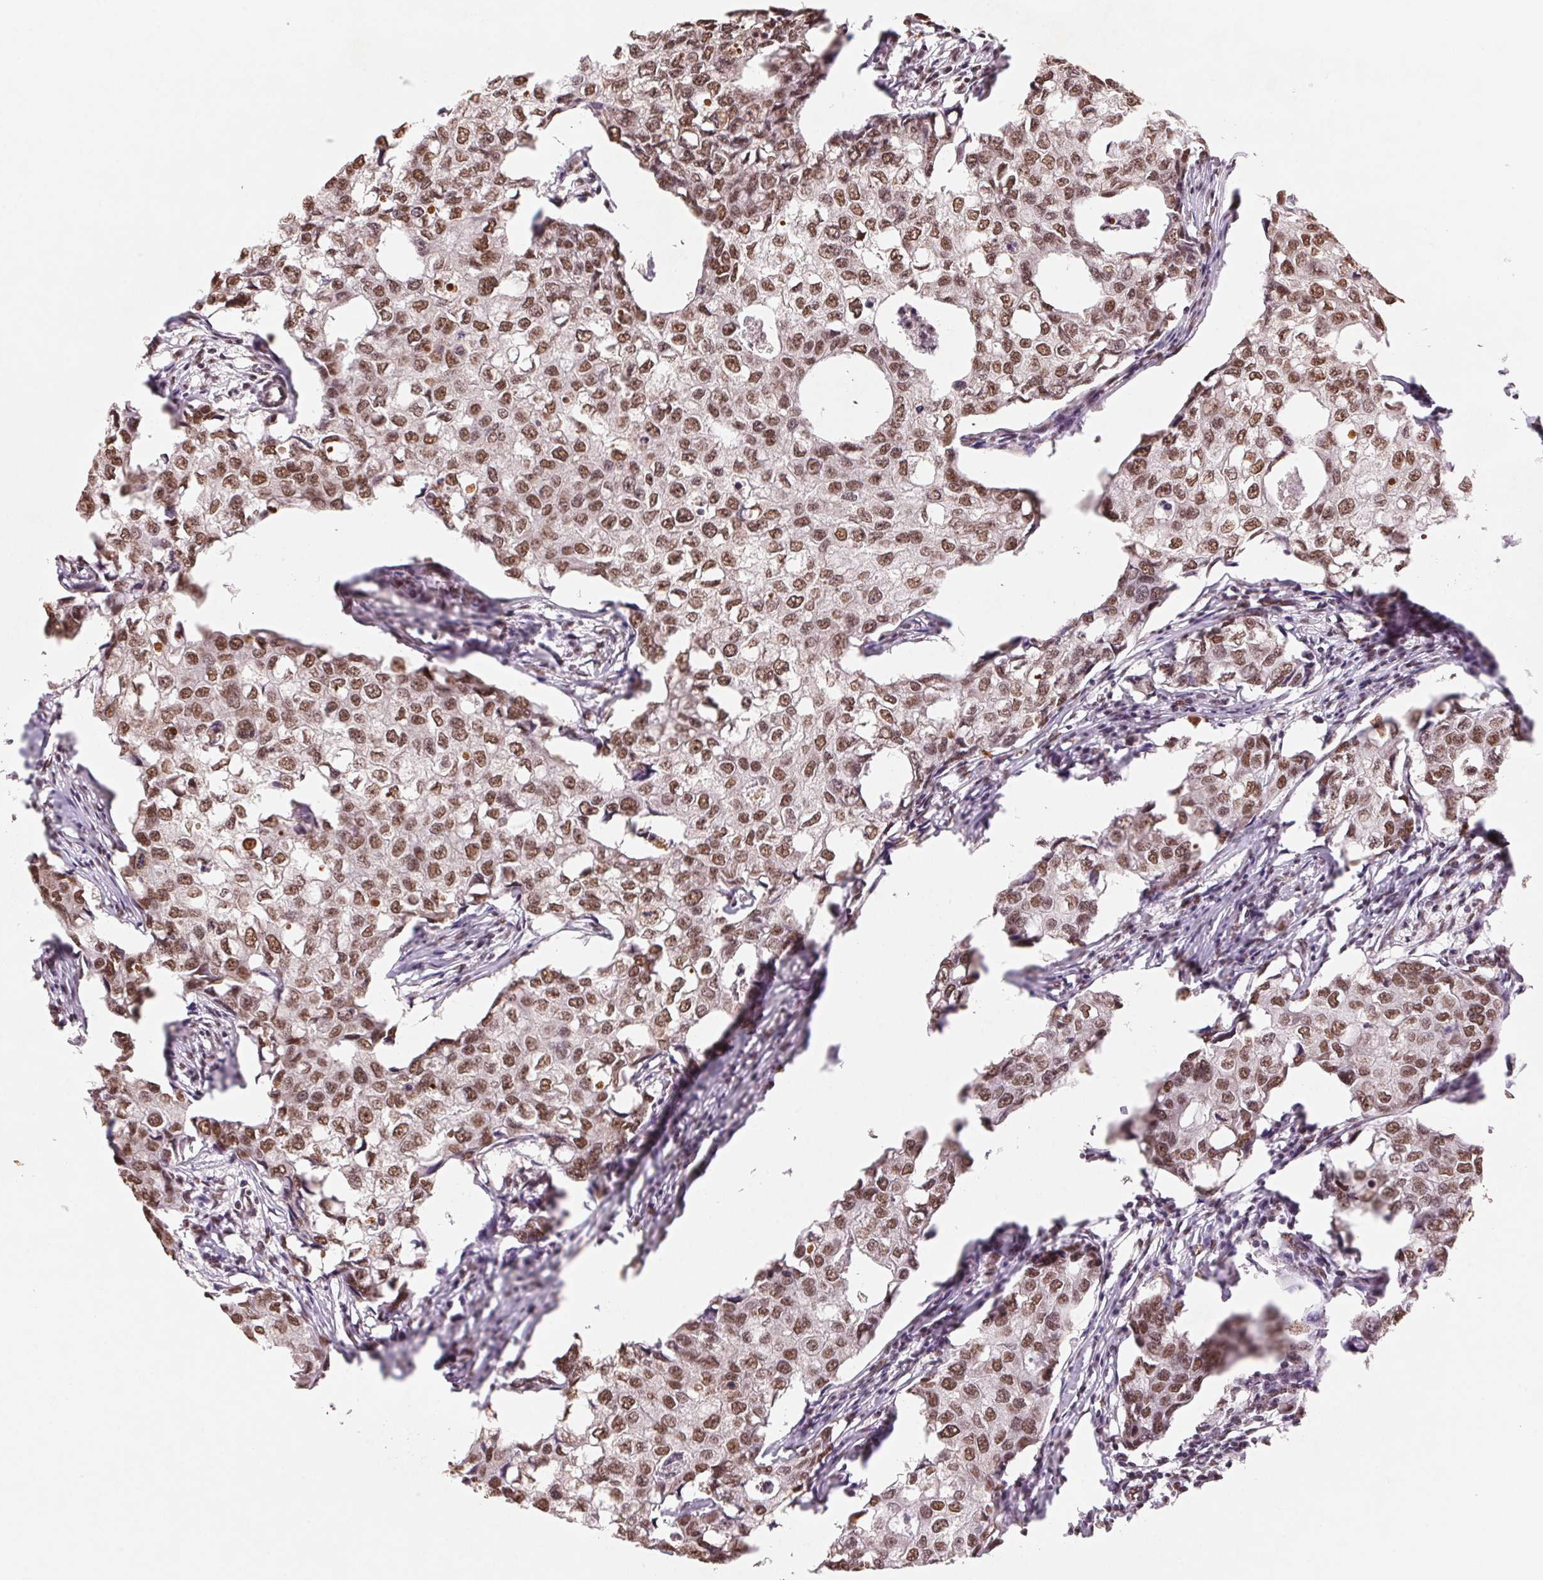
{"staining": {"intensity": "moderate", "quantity": ">75%", "location": "nuclear"}, "tissue": "breast cancer", "cell_type": "Tumor cells", "image_type": "cancer", "snomed": [{"axis": "morphology", "description": "Duct carcinoma"}, {"axis": "topography", "description": "Breast"}], "caption": "Immunohistochemistry of human breast cancer shows medium levels of moderate nuclear positivity in approximately >75% of tumor cells.", "gene": "SNRPG", "patient": {"sex": "female", "age": 27}}